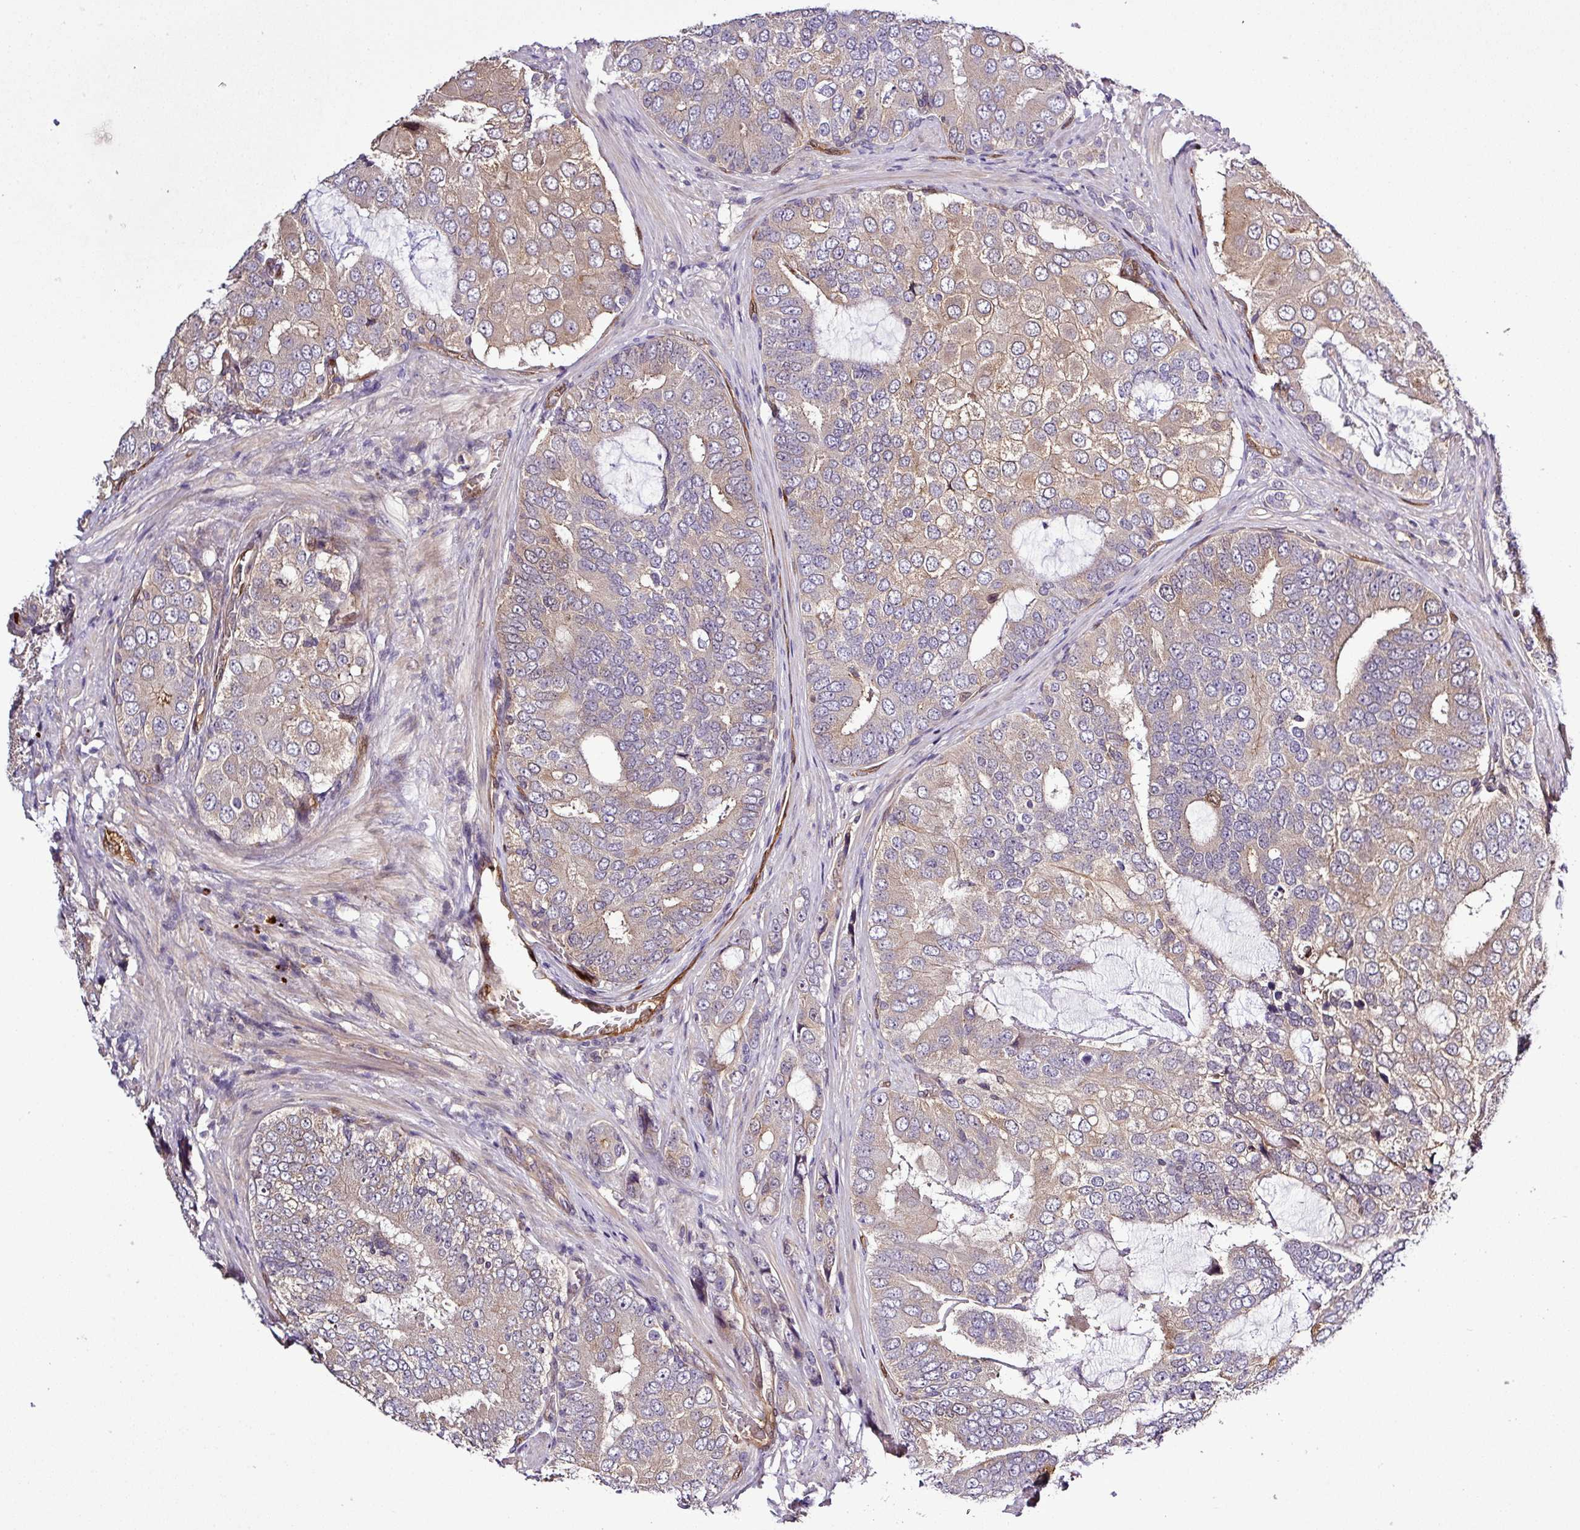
{"staining": {"intensity": "weak", "quantity": ">75%", "location": "cytoplasmic/membranous"}, "tissue": "prostate cancer", "cell_type": "Tumor cells", "image_type": "cancer", "snomed": [{"axis": "morphology", "description": "Adenocarcinoma, High grade"}, {"axis": "topography", "description": "Prostate"}], "caption": "Weak cytoplasmic/membranous protein positivity is present in approximately >75% of tumor cells in prostate cancer.", "gene": "CARHSP1", "patient": {"sex": "male", "age": 55}}